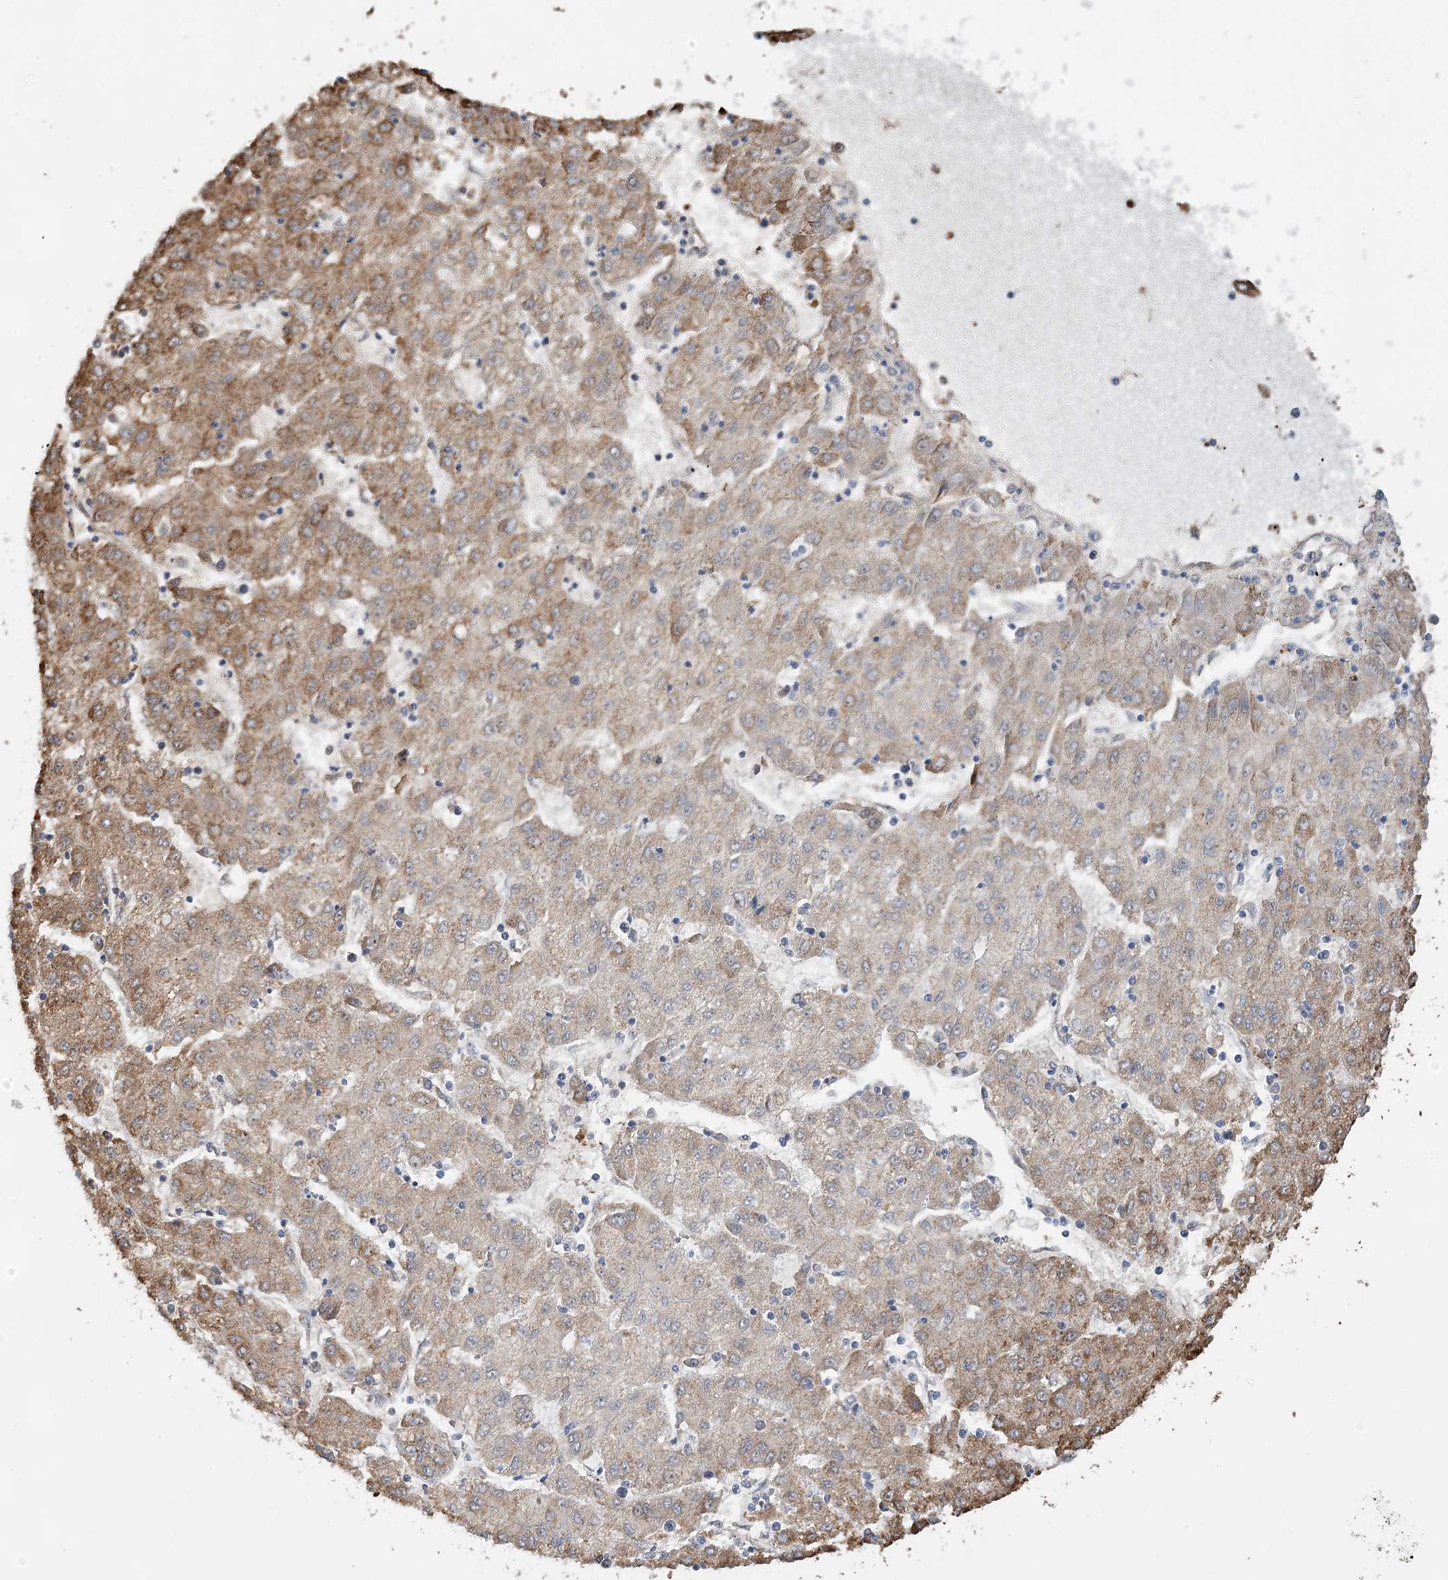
{"staining": {"intensity": "moderate", "quantity": ">75%", "location": "cytoplasmic/membranous"}, "tissue": "liver cancer", "cell_type": "Tumor cells", "image_type": "cancer", "snomed": [{"axis": "morphology", "description": "Carcinoma, Hepatocellular, NOS"}, {"axis": "topography", "description": "Liver"}], "caption": "DAB immunohistochemical staining of hepatocellular carcinoma (liver) demonstrates moderate cytoplasmic/membranous protein staining in approximately >75% of tumor cells. (Brightfield microscopy of DAB IHC at high magnification).", "gene": "WDR12", "patient": {"sex": "male", "age": 72}}